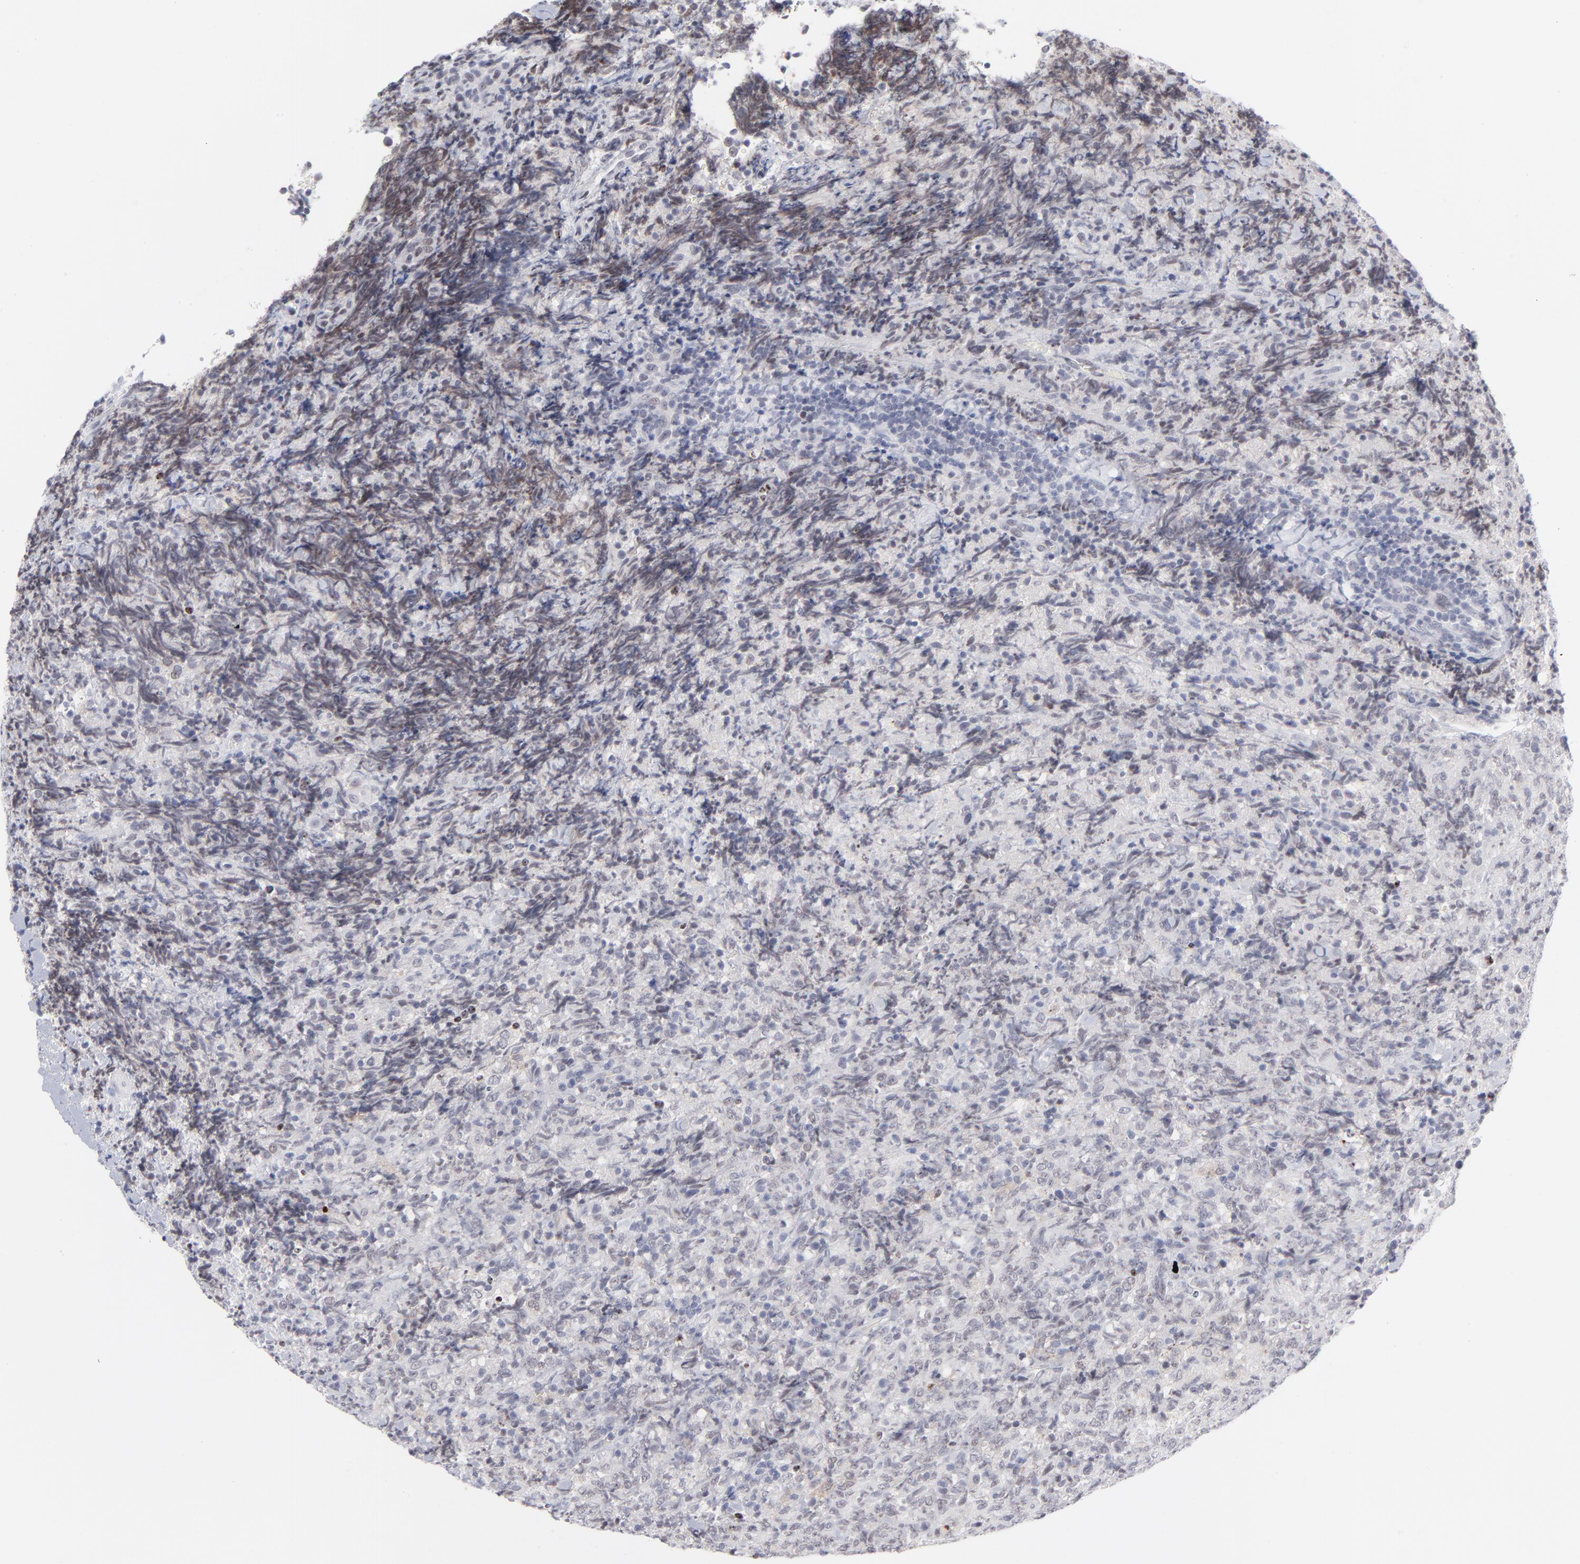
{"staining": {"intensity": "negative", "quantity": "none", "location": "none"}, "tissue": "lymphoma", "cell_type": "Tumor cells", "image_type": "cancer", "snomed": [{"axis": "morphology", "description": "Malignant lymphoma, non-Hodgkin's type, High grade"}, {"axis": "topography", "description": "Tonsil"}], "caption": "The micrograph shows no significant expression in tumor cells of malignant lymphoma, non-Hodgkin's type (high-grade). The staining is performed using DAB (3,3'-diaminobenzidine) brown chromogen with nuclei counter-stained in using hematoxylin.", "gene": "CCR2", "patient": {"sex": "female", "age": 36}}